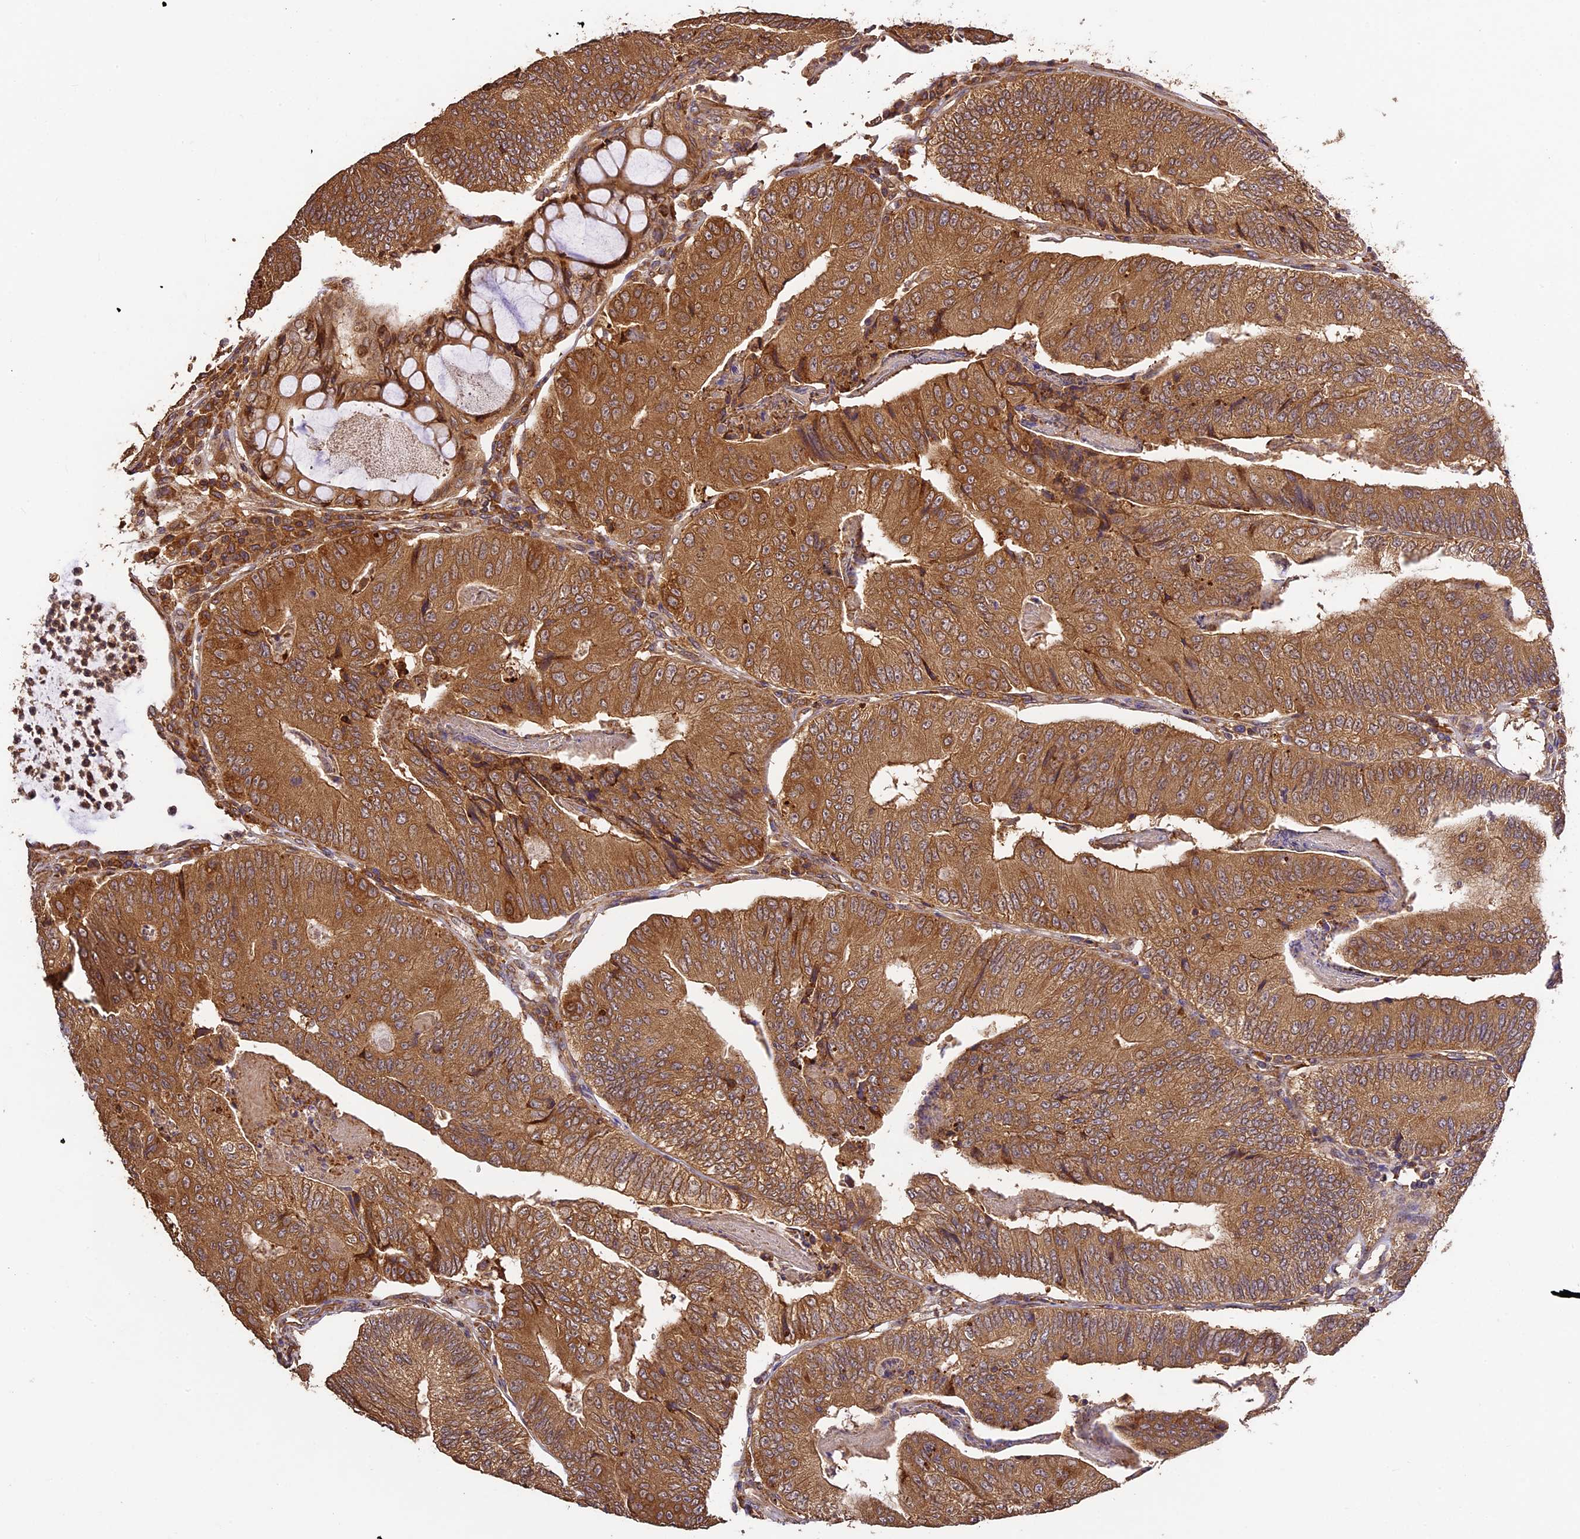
{"staining": {"intensity": "moderate", "quantity": ">75%", "location": "cytoplasmic/membranous"}, "tissue": "colorectal cancer", "cell_type": "Tumor cells", "image_type": "cancer", "snomed": [{"axis": "morphology", "description": "Adenocarcinoma, NOS"}, {"axis": "topography", "description": "Colon"}], "caption": "High-magnification brightfield microscopy of colorectal cancer stained with DAB (brown) and counterstained with hematoxylin (blue). tumor cells exhibit moderate cytoplasmic/membranous staining is appreciated in approximately>75% of cells. (Stains: DAB (3,3'-diaminobenzidine) in brown, nuclei in blue, Microscopy: brightfield microscopy at high magnification).", "gene": "BRAP", "patient": {"sex": "female", "age": 67}}